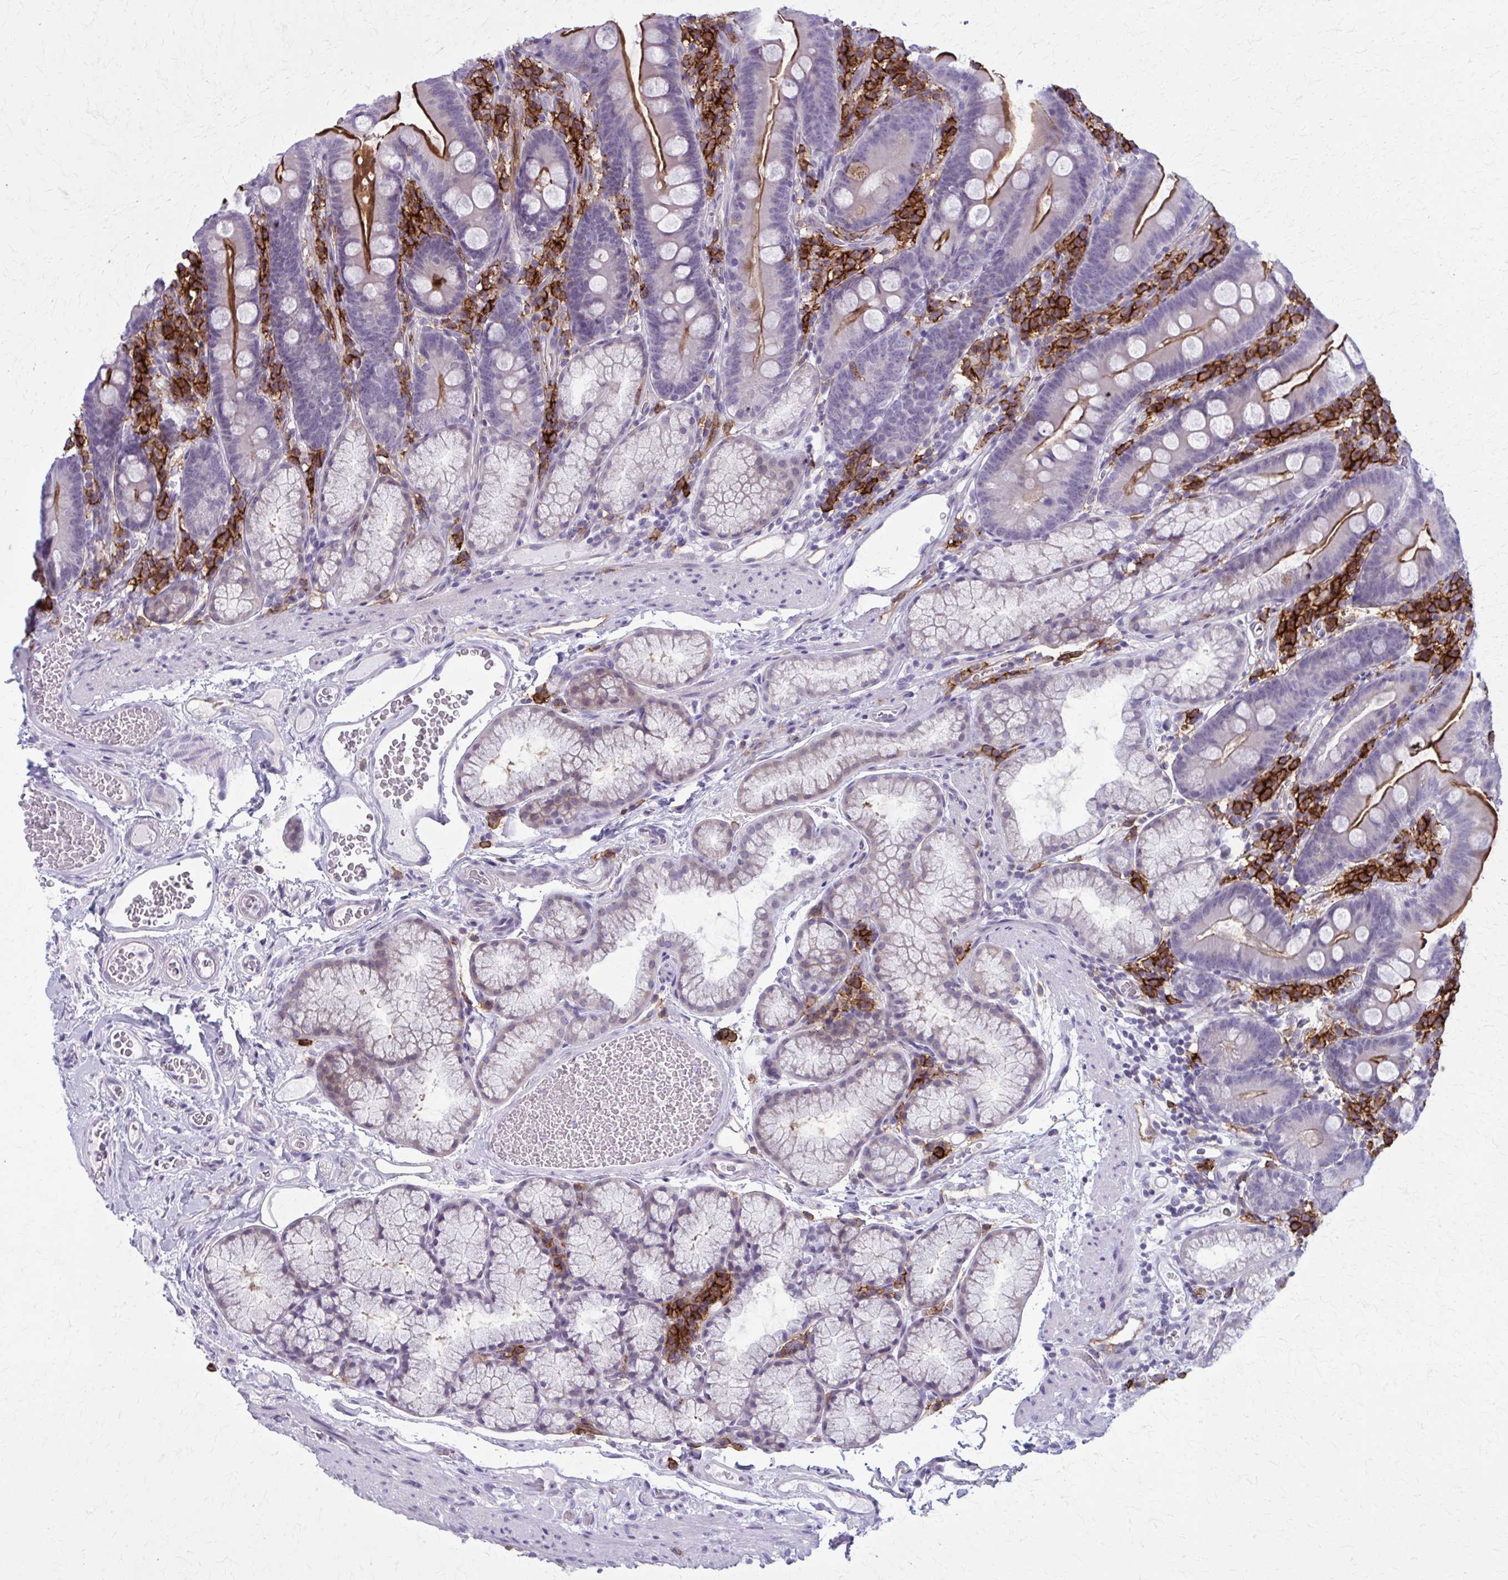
{"staining": {"intensity": "strong", "quantity": "25%-75%", "location": "cytoplasmic/membranous"}, "tissue": "duodenum", "cell_type": "Glandular cells", "image_type": "normal", "snomed": [{"axis": "morphology", "description": "Normal tissue, NOS"}, {"axis": "topography", "description": "Duodenum"}], "caption": "Immunohistochemical staining of benign duodenum demonstrates 25%-75% levels of strong cytoplasmic/membranous protein expression in about 25%-75% of glandular cells. The staining was performed using DAB, with brown indicating positive protein expression. Nuclei are stained blue with hematoxylin.", "gene": "CD38", "patient": {"sex": "female", "age": 67}}